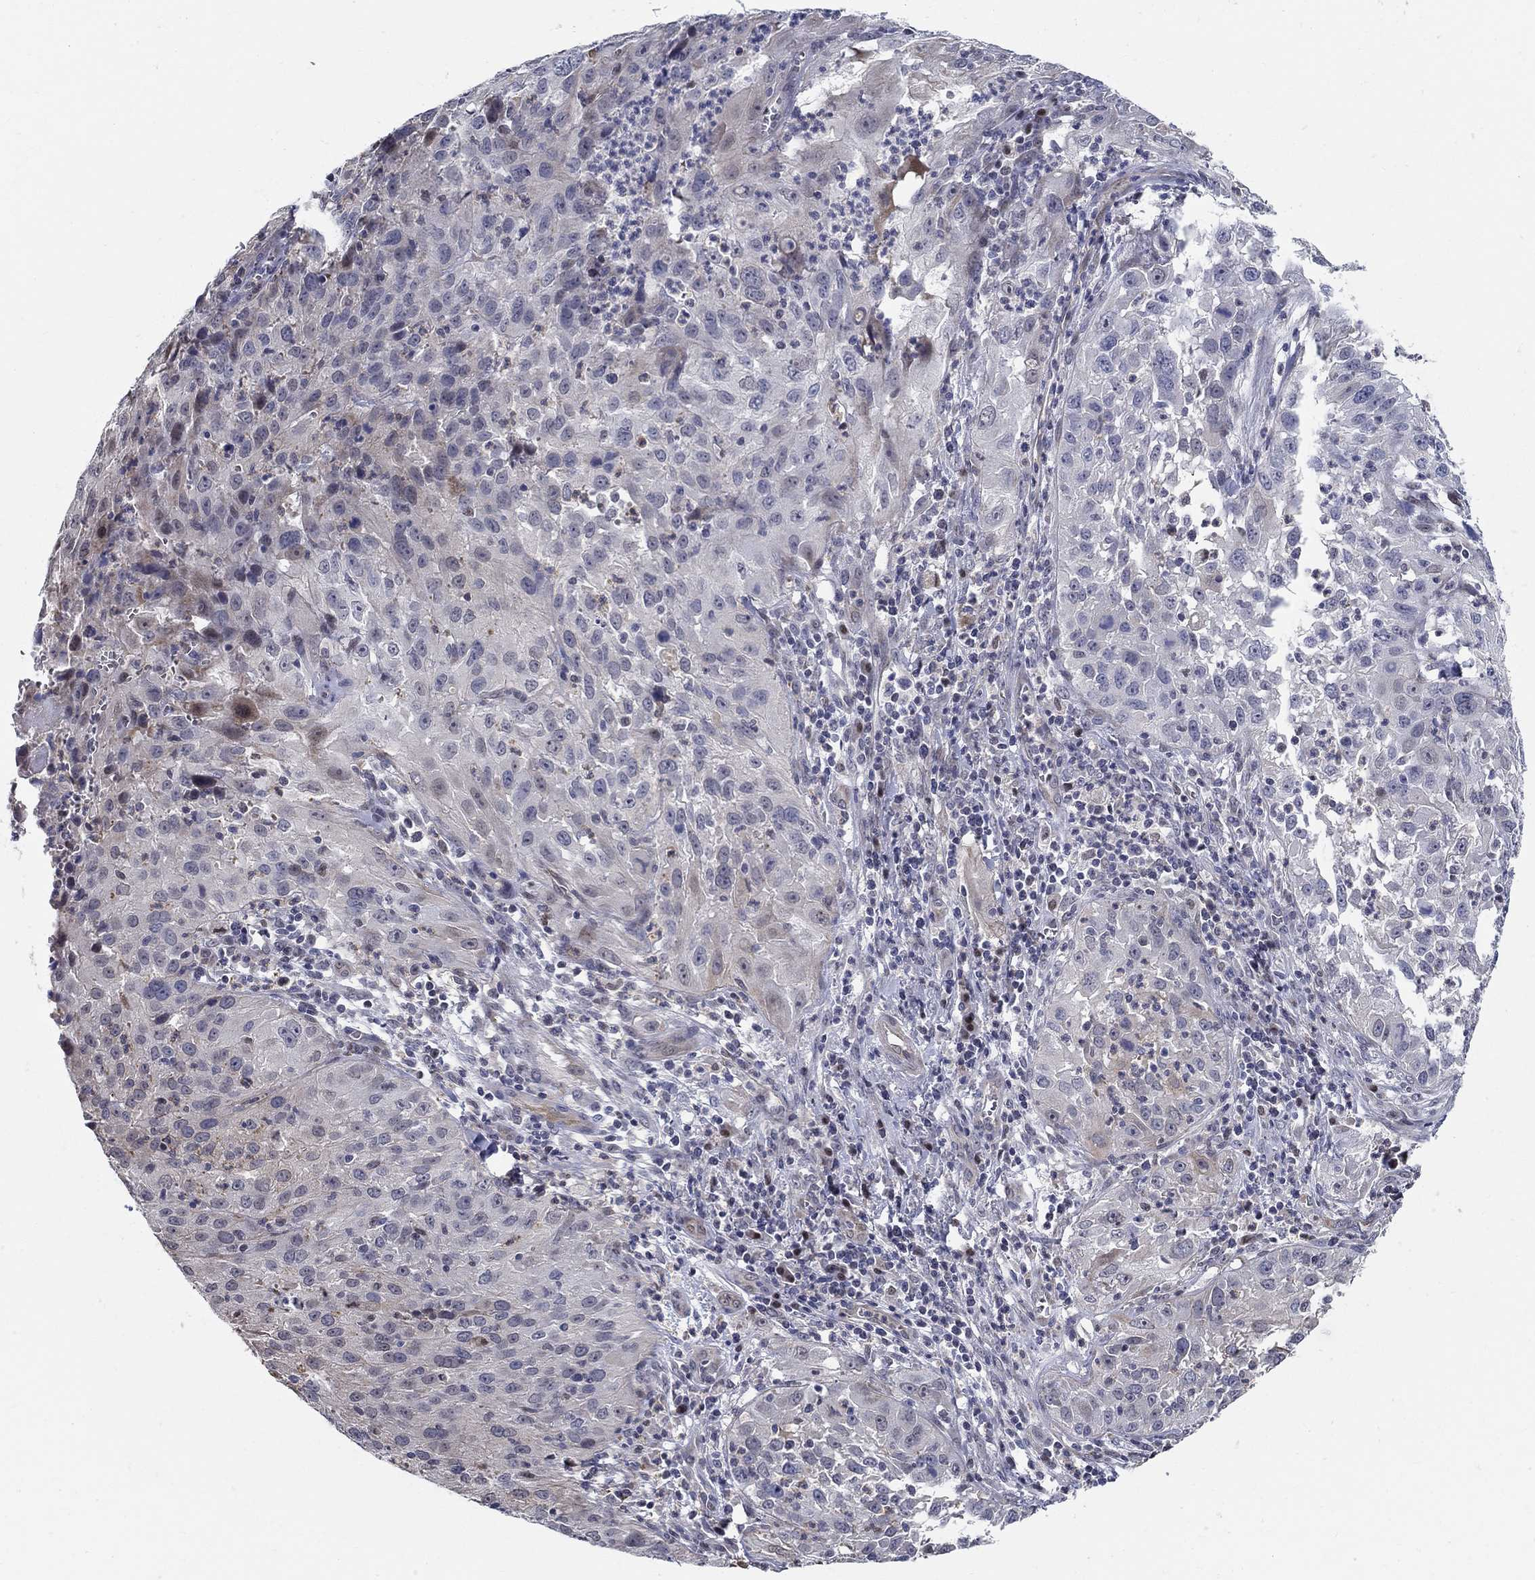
{"staining": {"intensity": "negative", "quantity": "none", "location": "none"}, "tissue": "cervical cancer", "cell_type": "Tumor cells", "image_type": "cancer", "snomed": [{"axis": "morphology", "description": "Squamous cell carcinoma, NOS"}, {"axis": "topography", "description": "Cervix"}], "caption": "The histopathology image exhibits no significant expression in tumor cells of squamous cell carcinoma (cervical). Nuclei are stained in blue.", "gene": "C16orf46", "patient": {"sex": "female", "age": 32}}